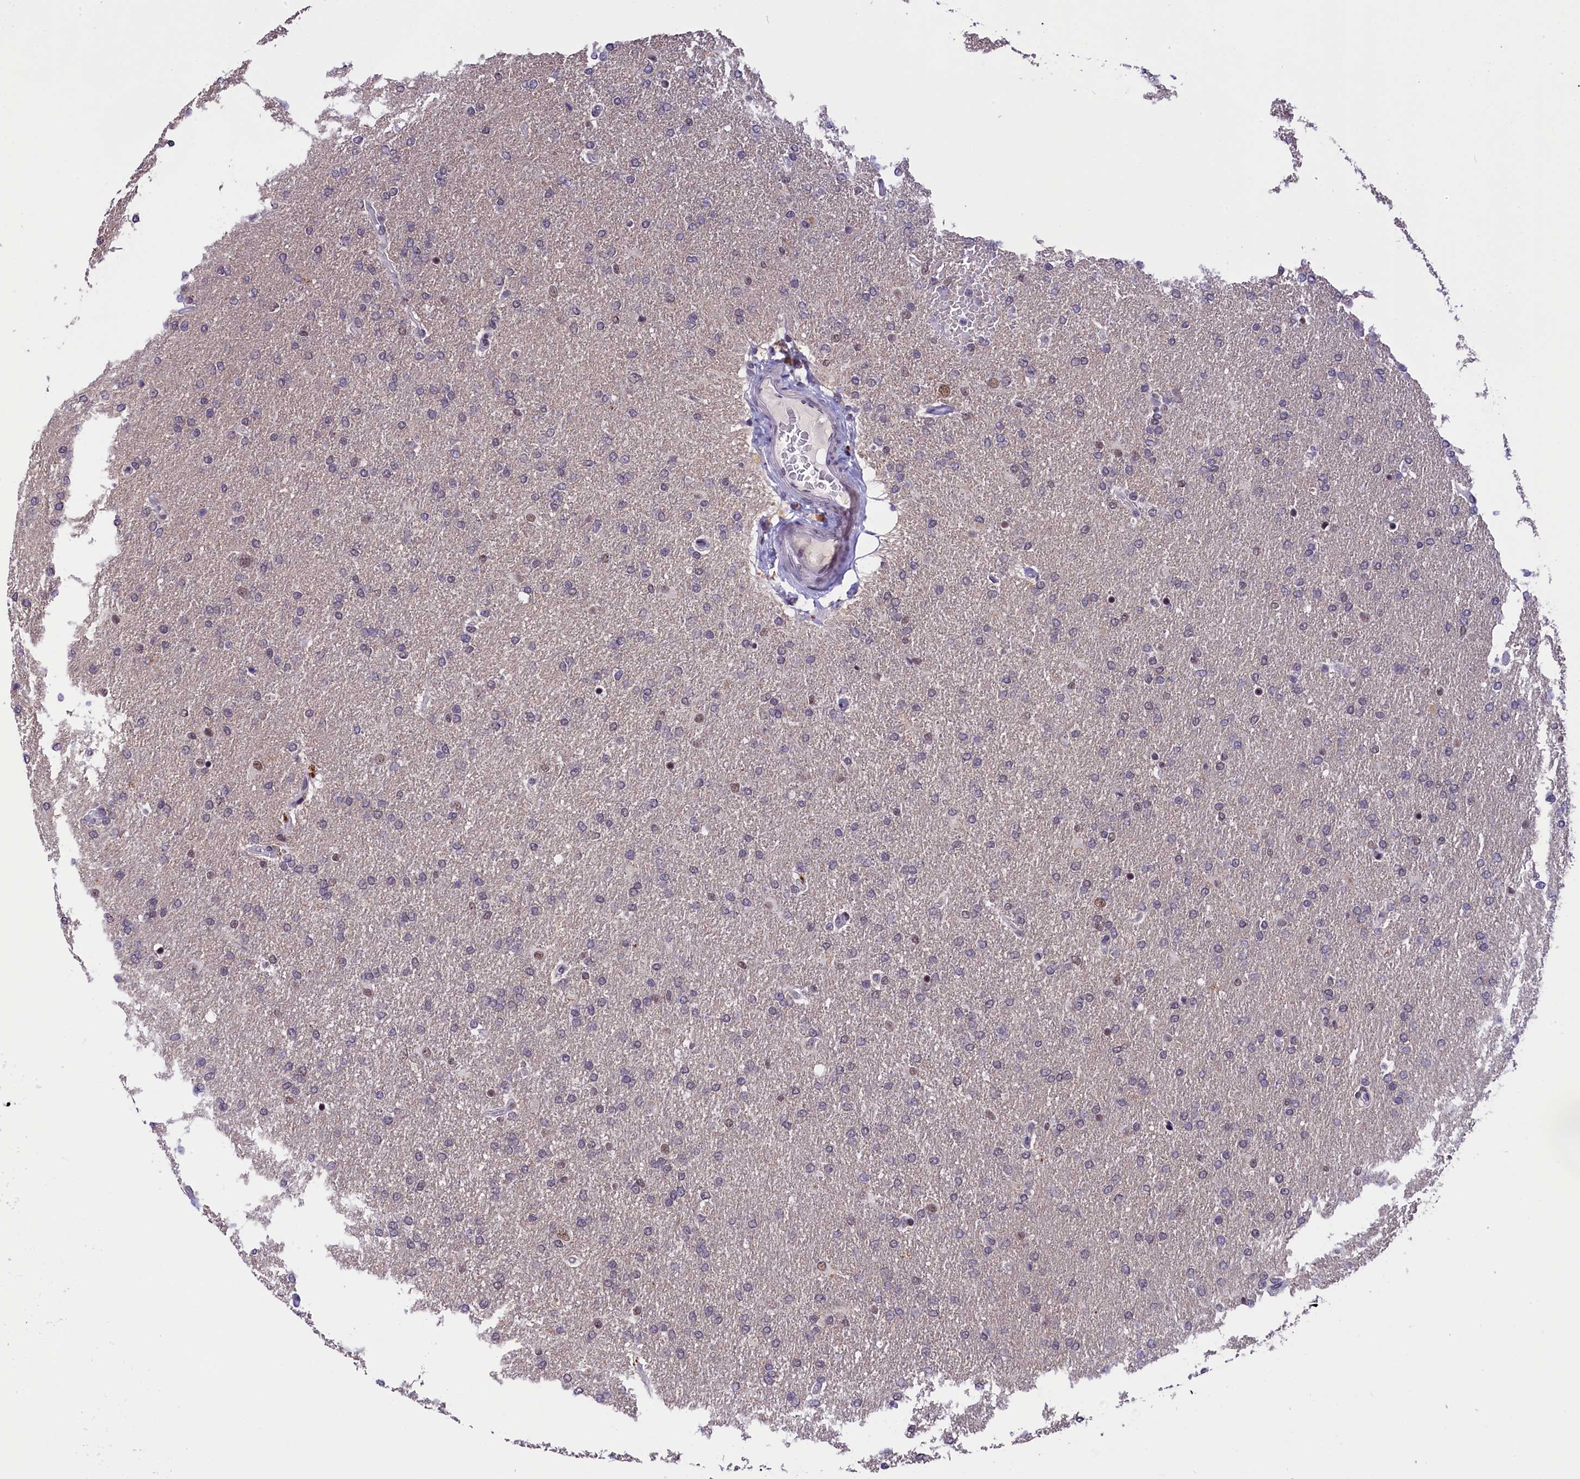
{"staining": {"intensity": "weak", "quantity": "<25%", "location": "nuclear"}, "tissue": "glioma", "cell_type": "Tumor cells", "image_type": "cancer", "snomed": [{"axis": "morphology", "description": "Glioma, malignant, High grade"}, {"axis": "topography", "description": "Brain"}], "caption": "This is an immunohistochemistry image of malignant high-grade glioma. There is no positivity in tumor cells.", "gene": "ZC3H4", "patient": {"sex": "male", "age": 72}}